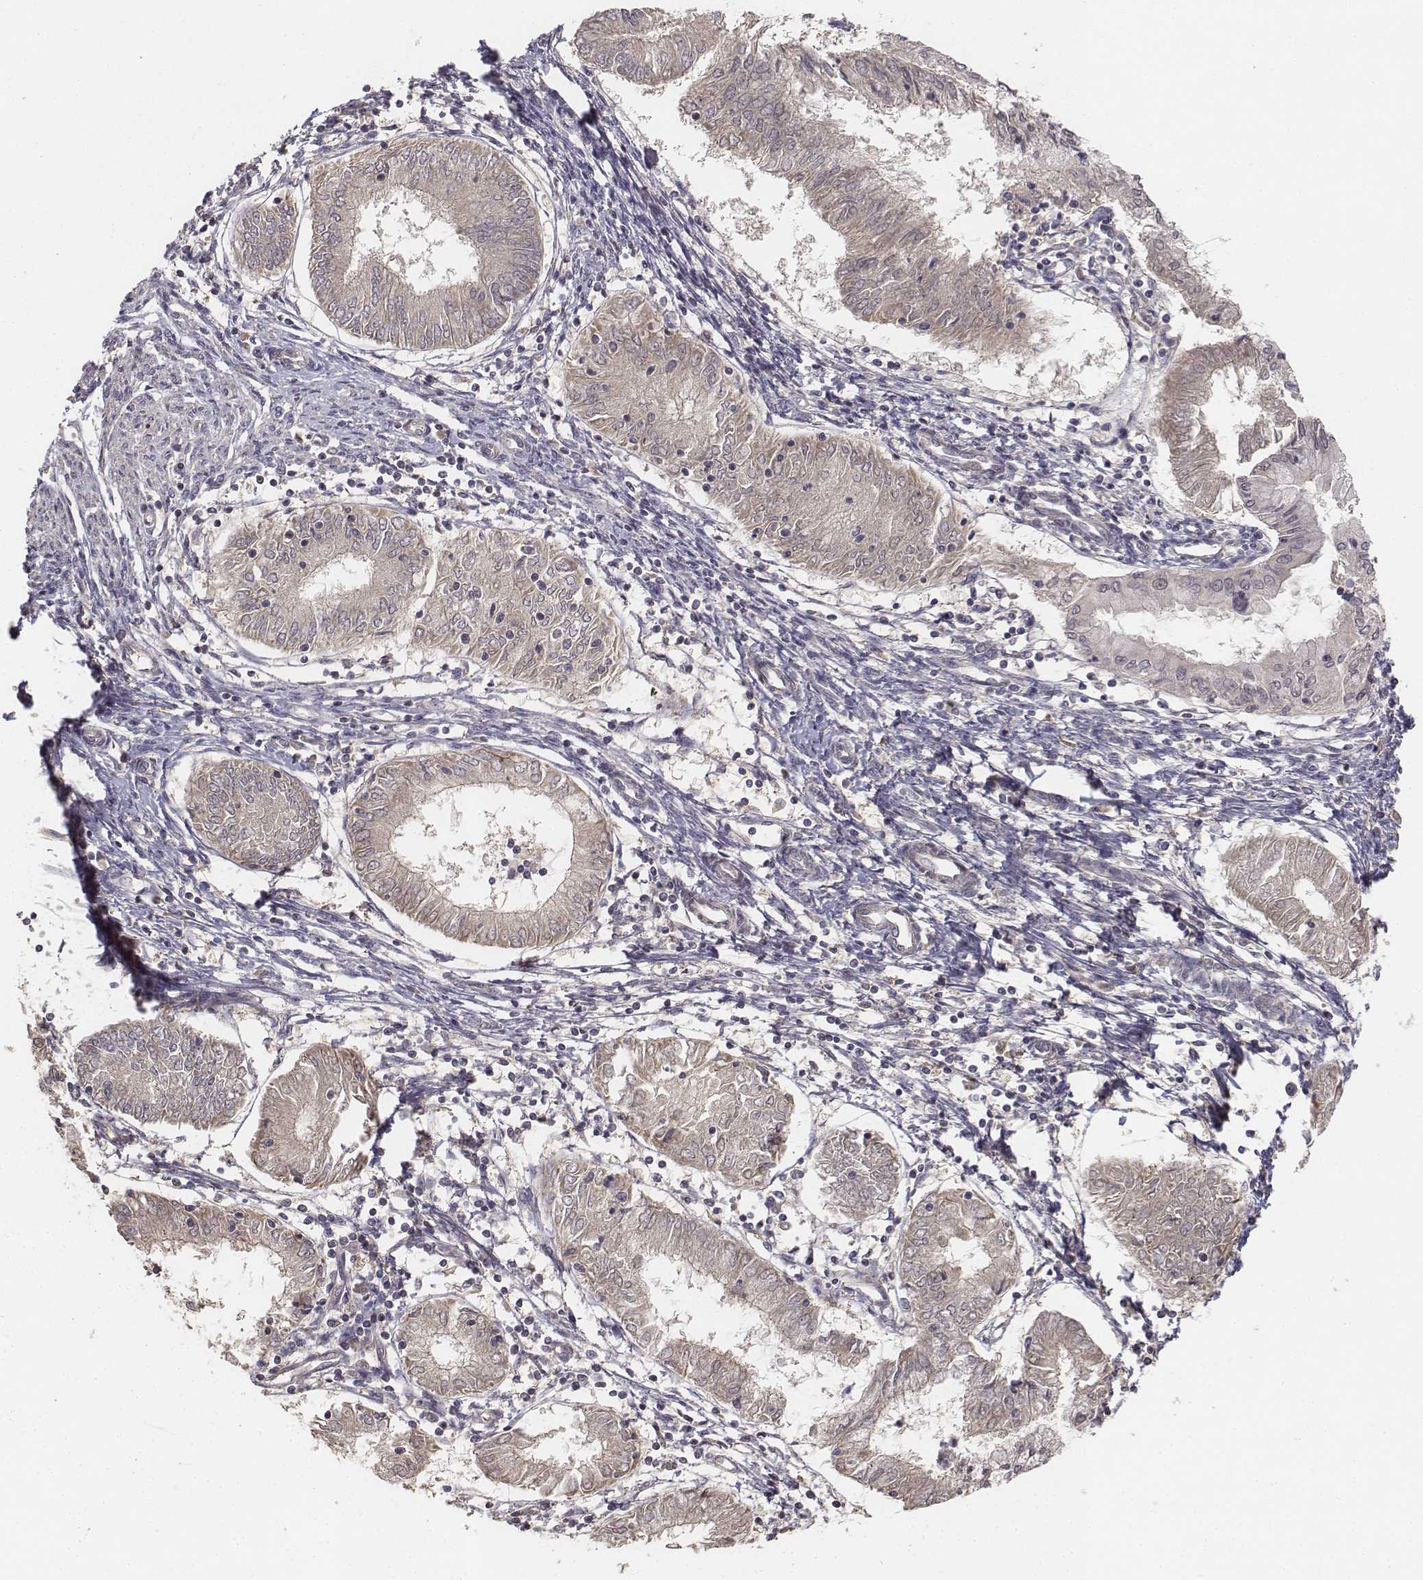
{"staining": {"intensity": "weak", "quantity": "25%-75%", "location": "cytoplasmic/membranous"}, "tissue": "endometrial cancer", "cell_type": "Tumor cells", "image_type": "cancer", "snomed": [{"axis": "morphology", "description": "Adenocarcinoma, NOS"}, {"axis": "topography", "description": "Endometrium"}], "caption": "This is an image of immunohistochemistry staining of endometrial cancer (adenocarcinoma), which shows weak positivity in the cytoplasmic/membranous of tumor cells.", "gene": "FBXO21", "patient": {"sex": "female", "age": 68}}